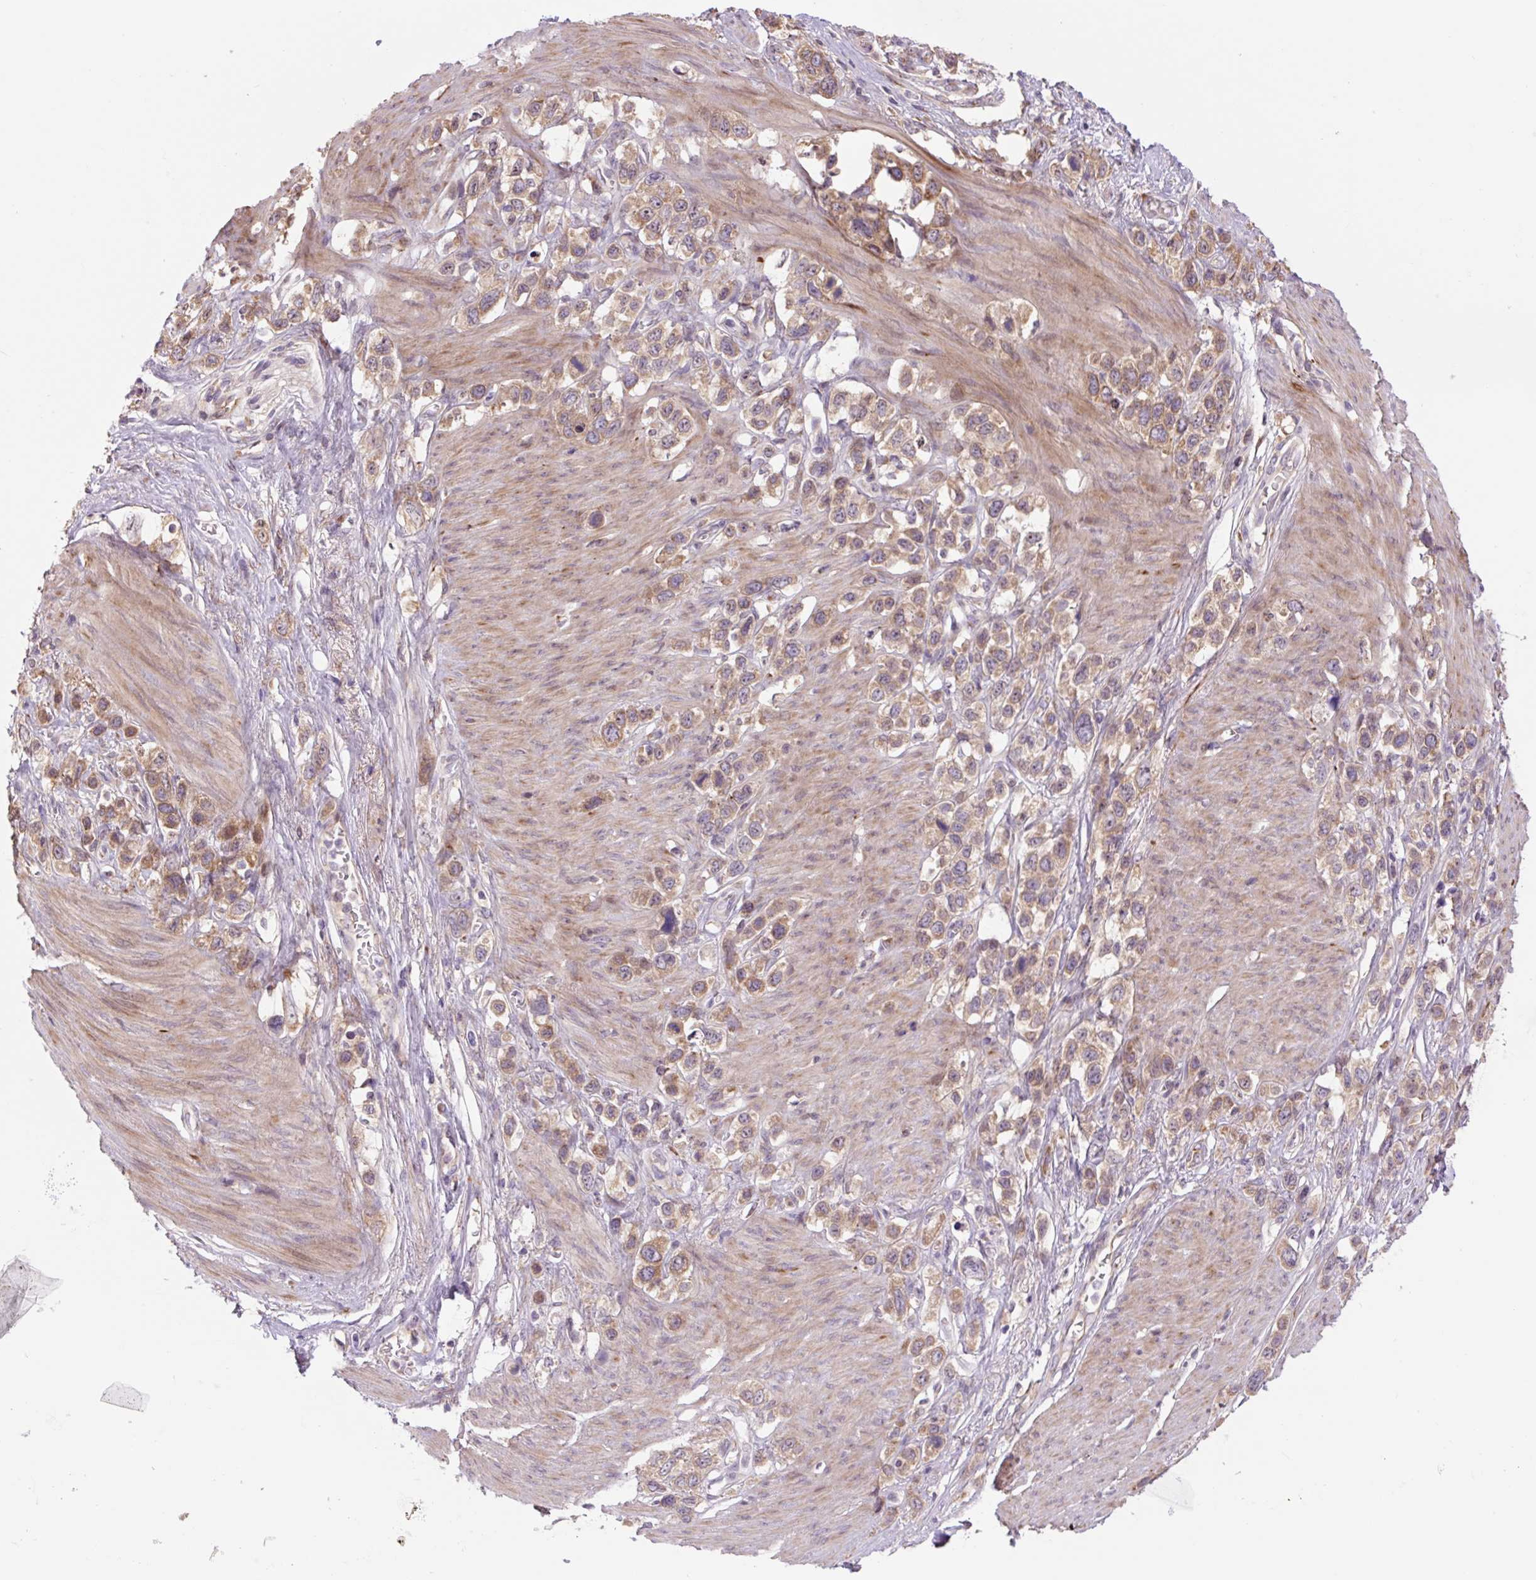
{"staining": {"intensity": "moderate", "quantity": ">75%", "location": "cytoplasmic/membranous"}, "tissue": "stomach cancer", "cell_type": "Tumor cells", "image_type": "cancer", "snomed": [{"axis": "morphology", "description": "Adenocarcinoma, NOS"}, {"axis": "topography", "description": "Stomach"}], "caption": "Protein staining of stomach adenocarcinoma tissue exhibits moderate cytoplasmic/membranous expression in approximately >75% of tumor cells.", "gene": "PLA2G4A", "patient": {"sex": "female", "age": 65}}